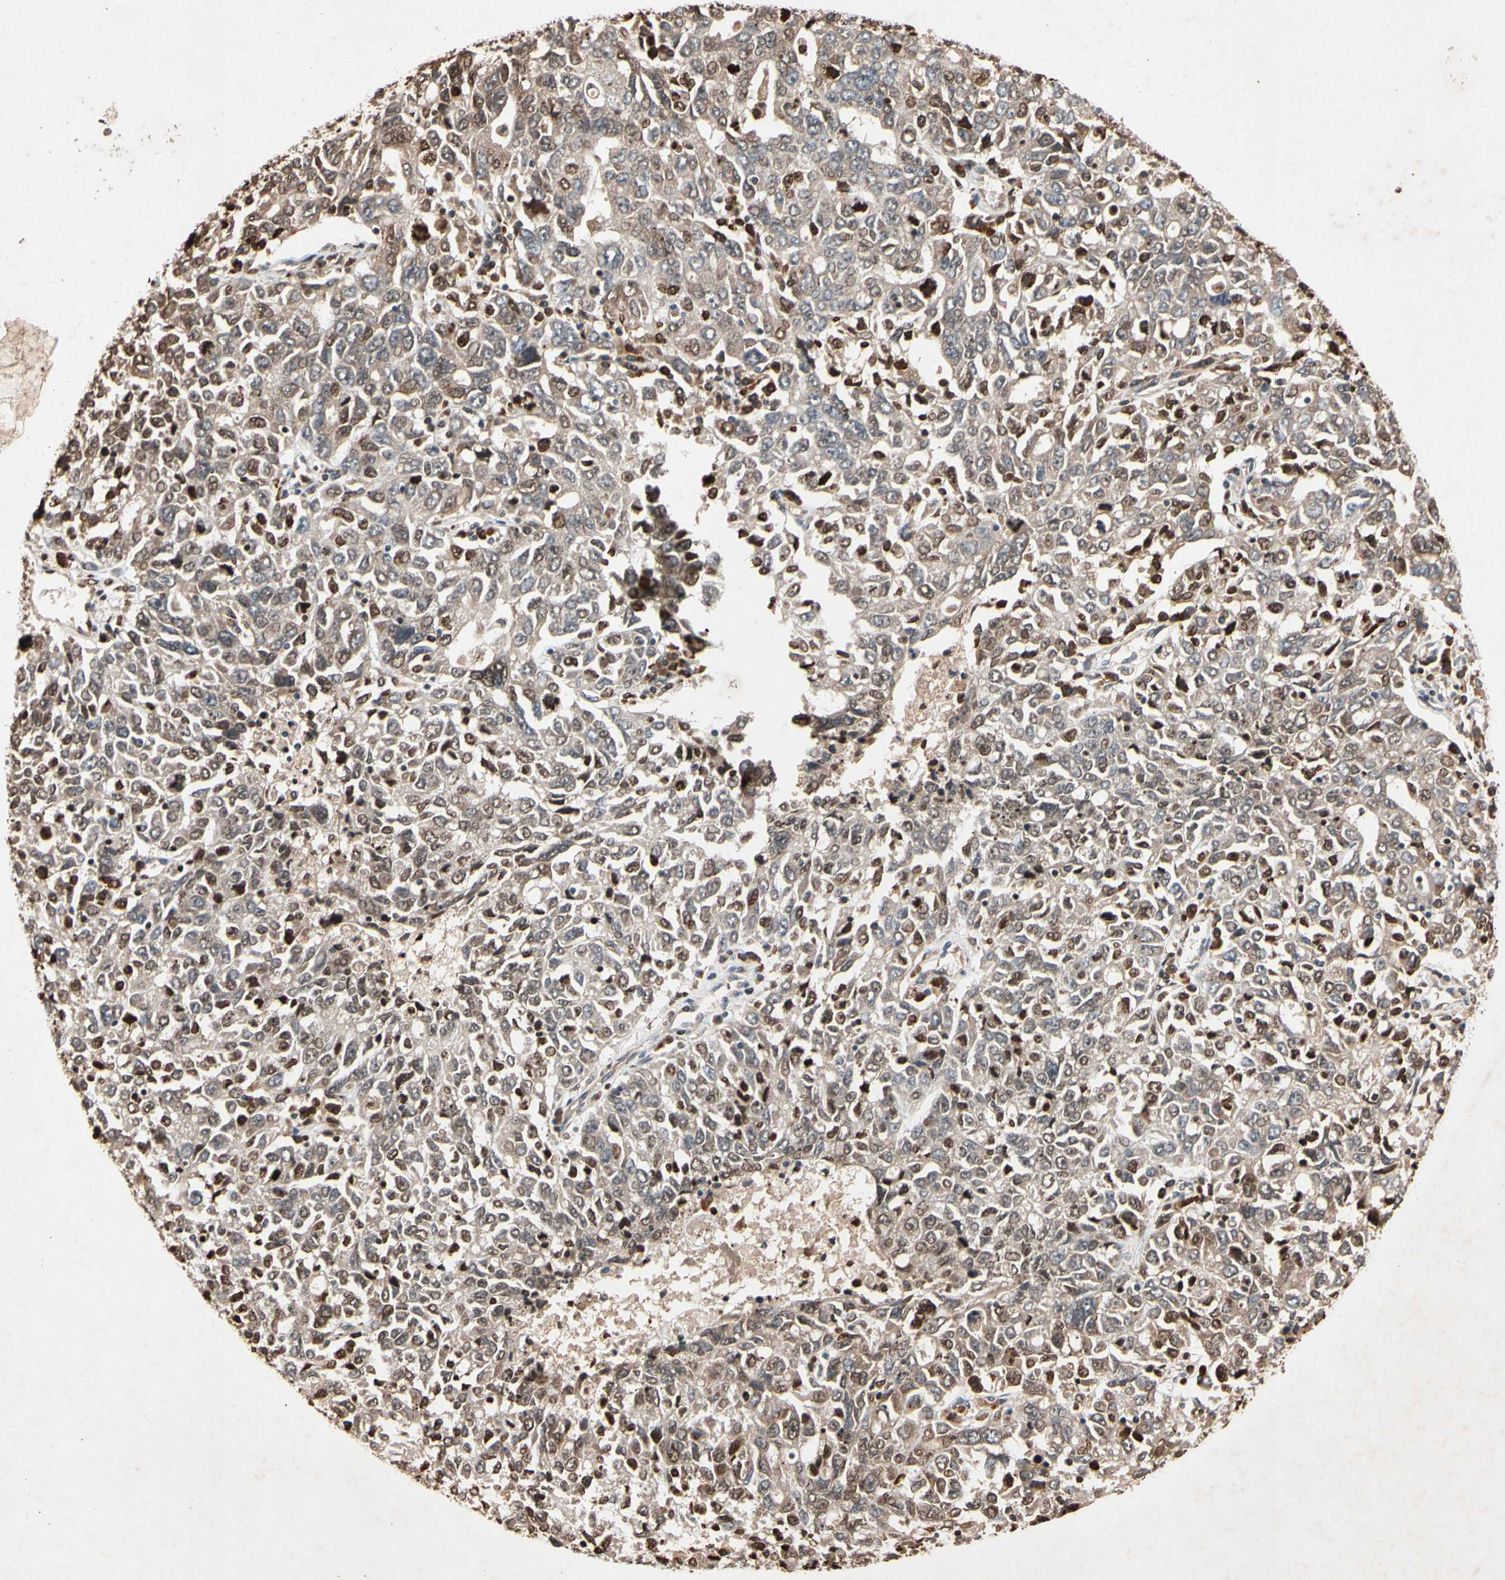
{"staining": {"intensity": "moderate", "quantity": ">75%", "location": "cytoplasmic/membranous"}, "tissue": "ovarian cancer", "cell_type": "Tumor cells", "image_type": "cancer", "snomed": [{"axis": "morphology", "description": "Carcinoma, endometroid"}, {"axis": "topography", "description": "Ovary"}], "caption": "The micrograph exhibits immunohistochemical staining of ovarian cancer (endometroid carcinoma). There is moderate cytoplasmic/membranous expression is appreciated in approximately >75% of tumor cells.", "gene": "PRDX4", "patient": {"sex": "female", "age": 62}}